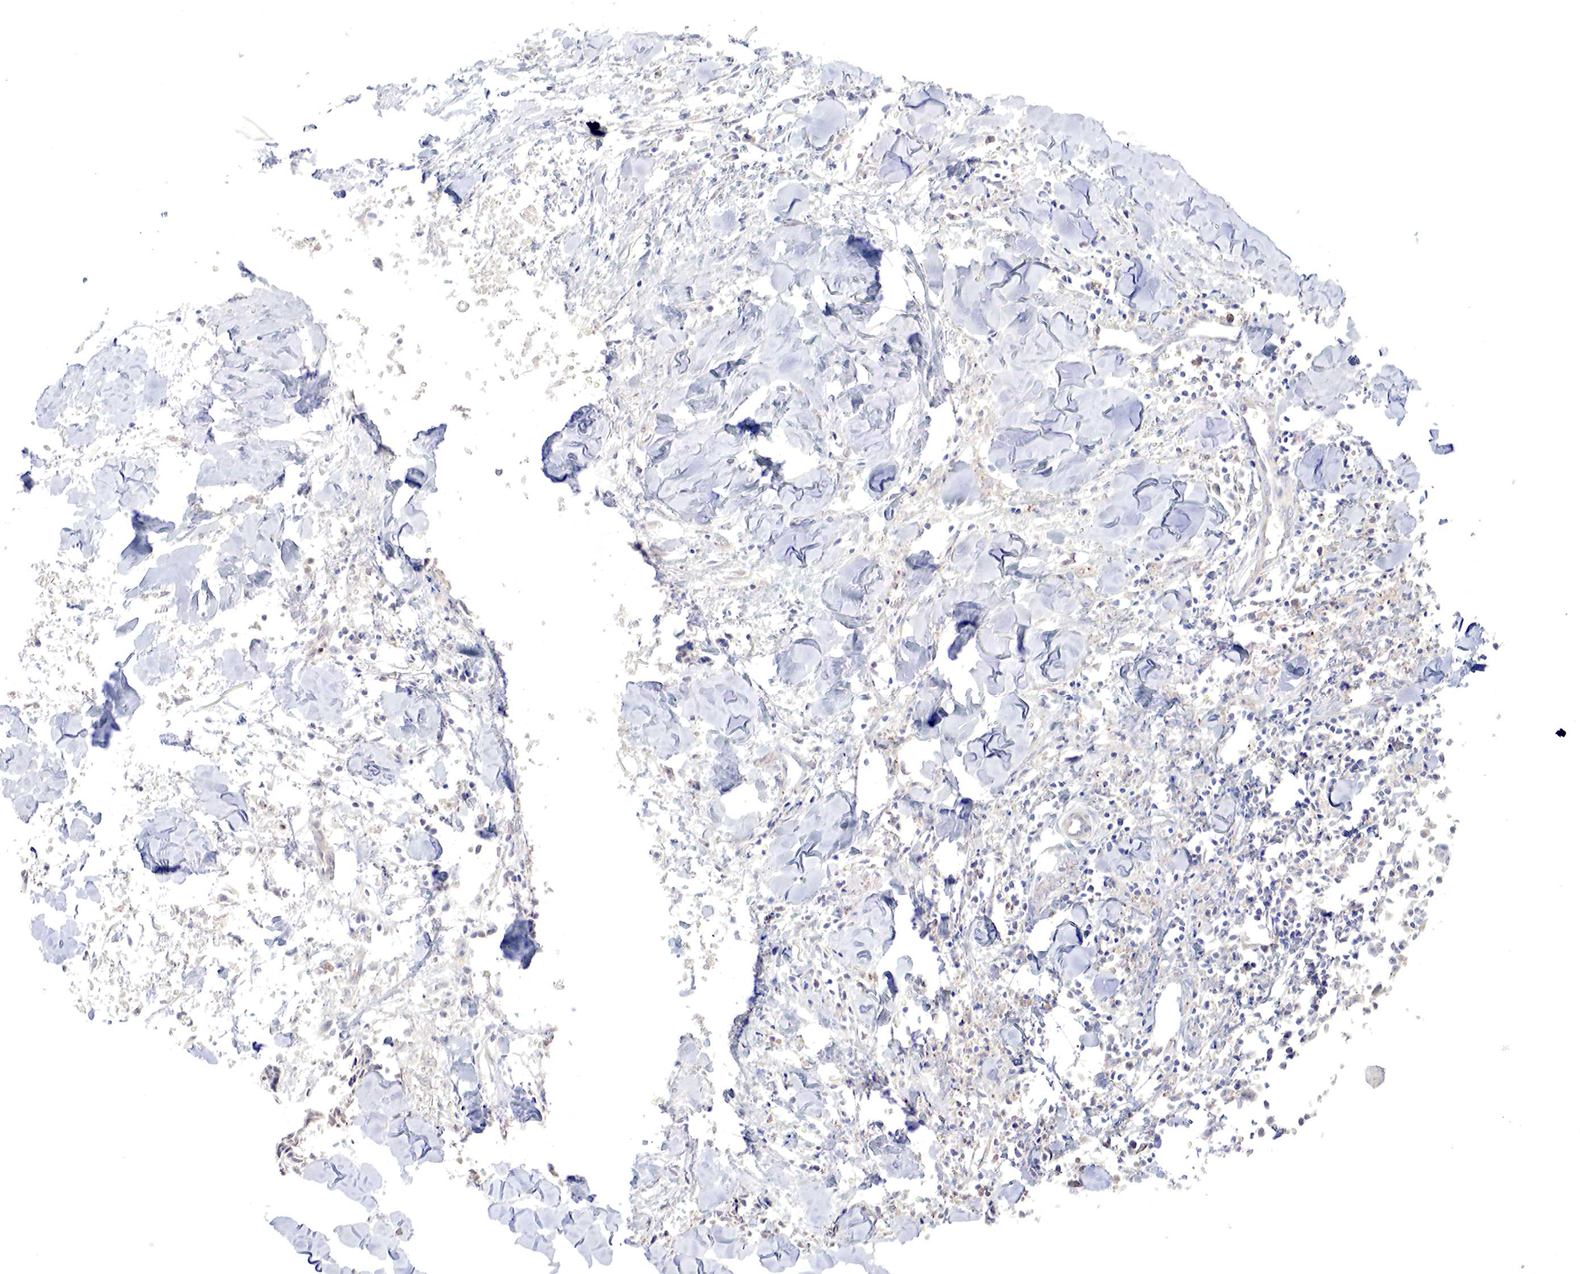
{"staining": {"intensity": "negative", "quantity": "none", "location": "none"}, "tissue": "head and neck cancer", "cell_type": "Tumor cells", "image_type": "cancer", "snomed": [{"axis": "morphology", "description": "Squamous cell carcinoma, NOS"}, {"axis": "topography", "description": "Salivary gland"}, {"axis": "topography", "description": "Head-Neck"}], "caption": "This is a histopathology image of IHC staining of head and neck cancer (squamous cell carcinoma), which shows no expression in tumor cells.", "gene": "GATA1", "patient": {"sex": "male", "age": 70}}